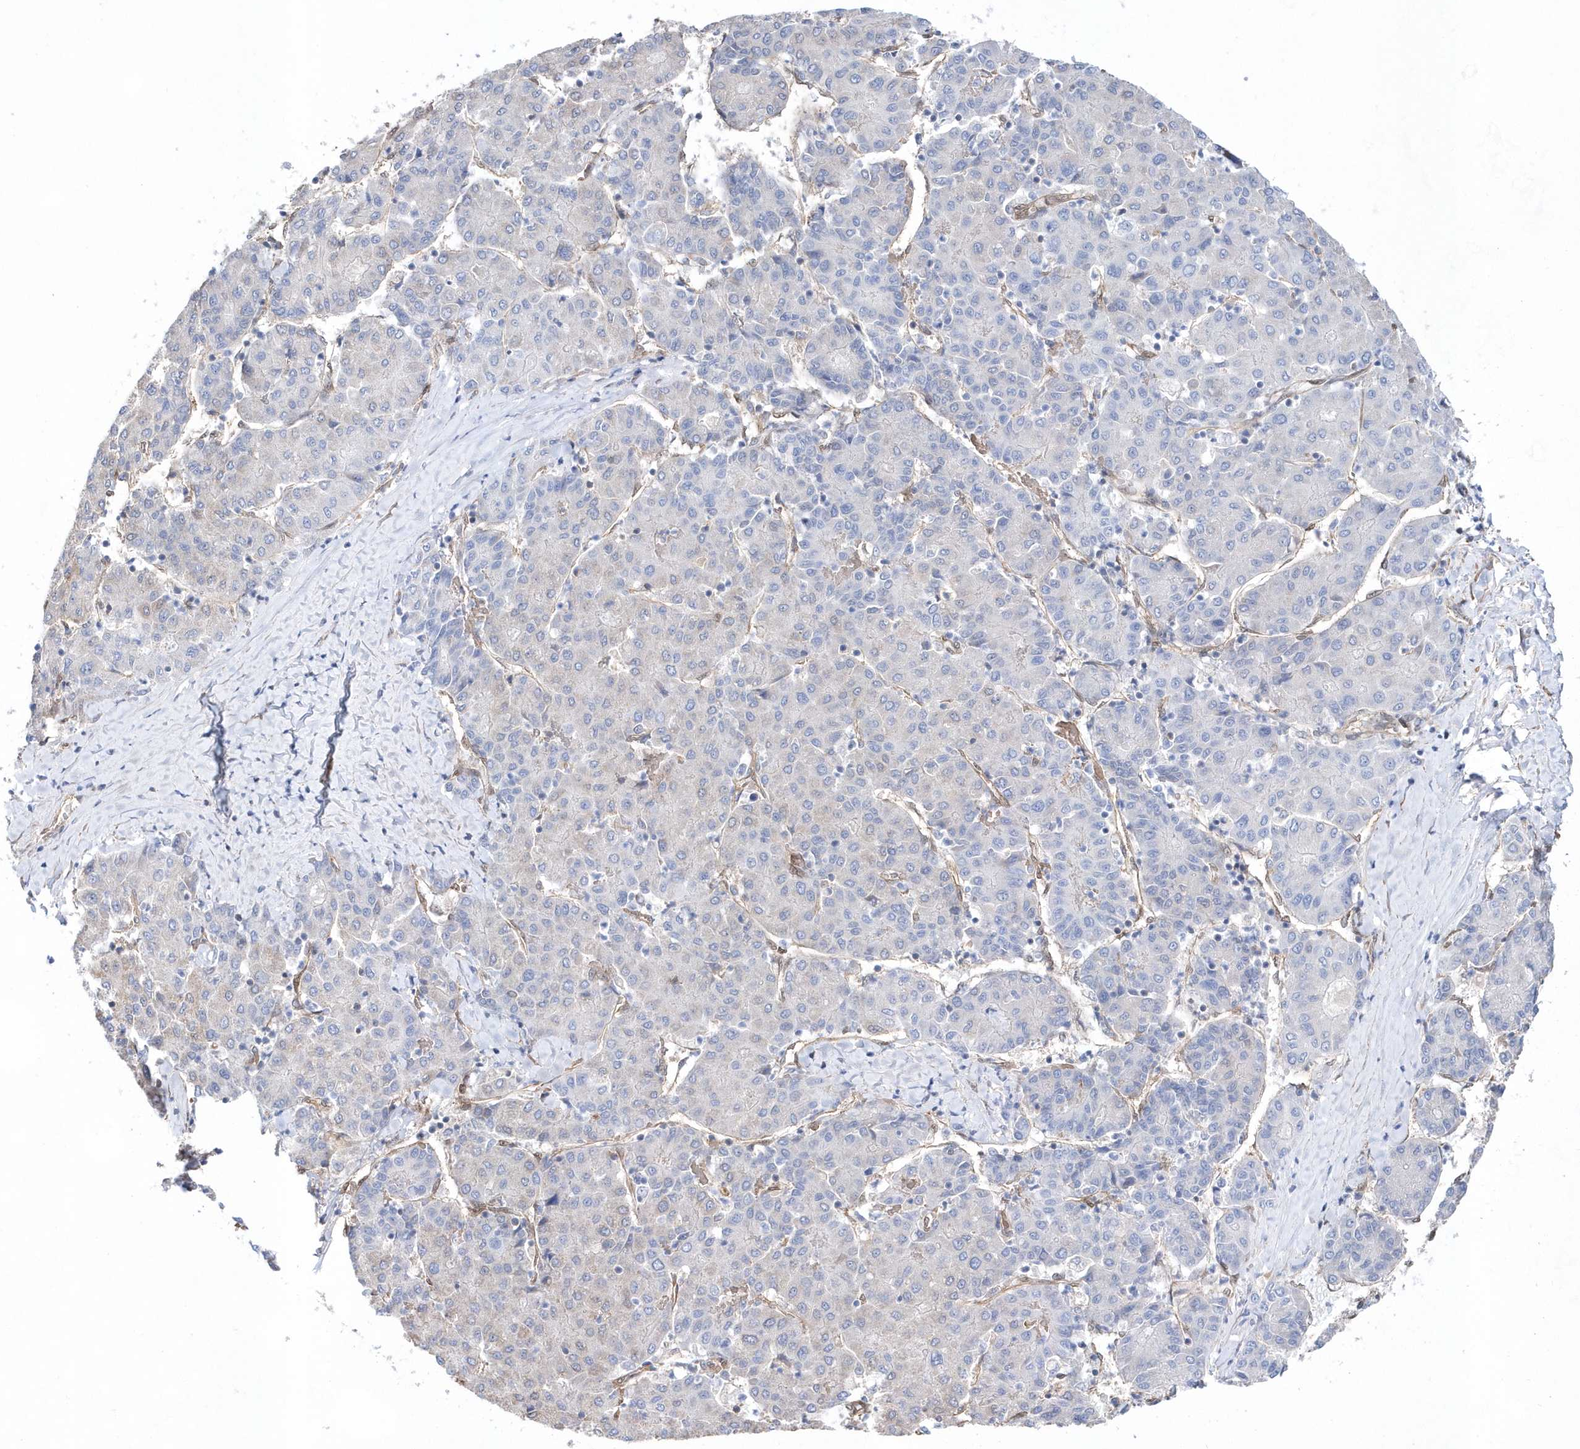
{"staining": {"intensity": "negative", "quantity": "none", "location": "none"}, "tissue": "liver cancer", "cell_type": "Tumor cells", "image_type": "cancer", "snomed": [{"axis": "morphology", "description": "Carcinoma, Hepatocellular, NOS"}, {"axis": "topography", "description": "Liver"}], "caption": "DAB (3,3'-diaminobenzidine) immunohistochemical staining of liver cancer exhibits no significant expression in tumor cells.", "gene": "BDH2", "patient": {"sex": "male", "age": 65}}